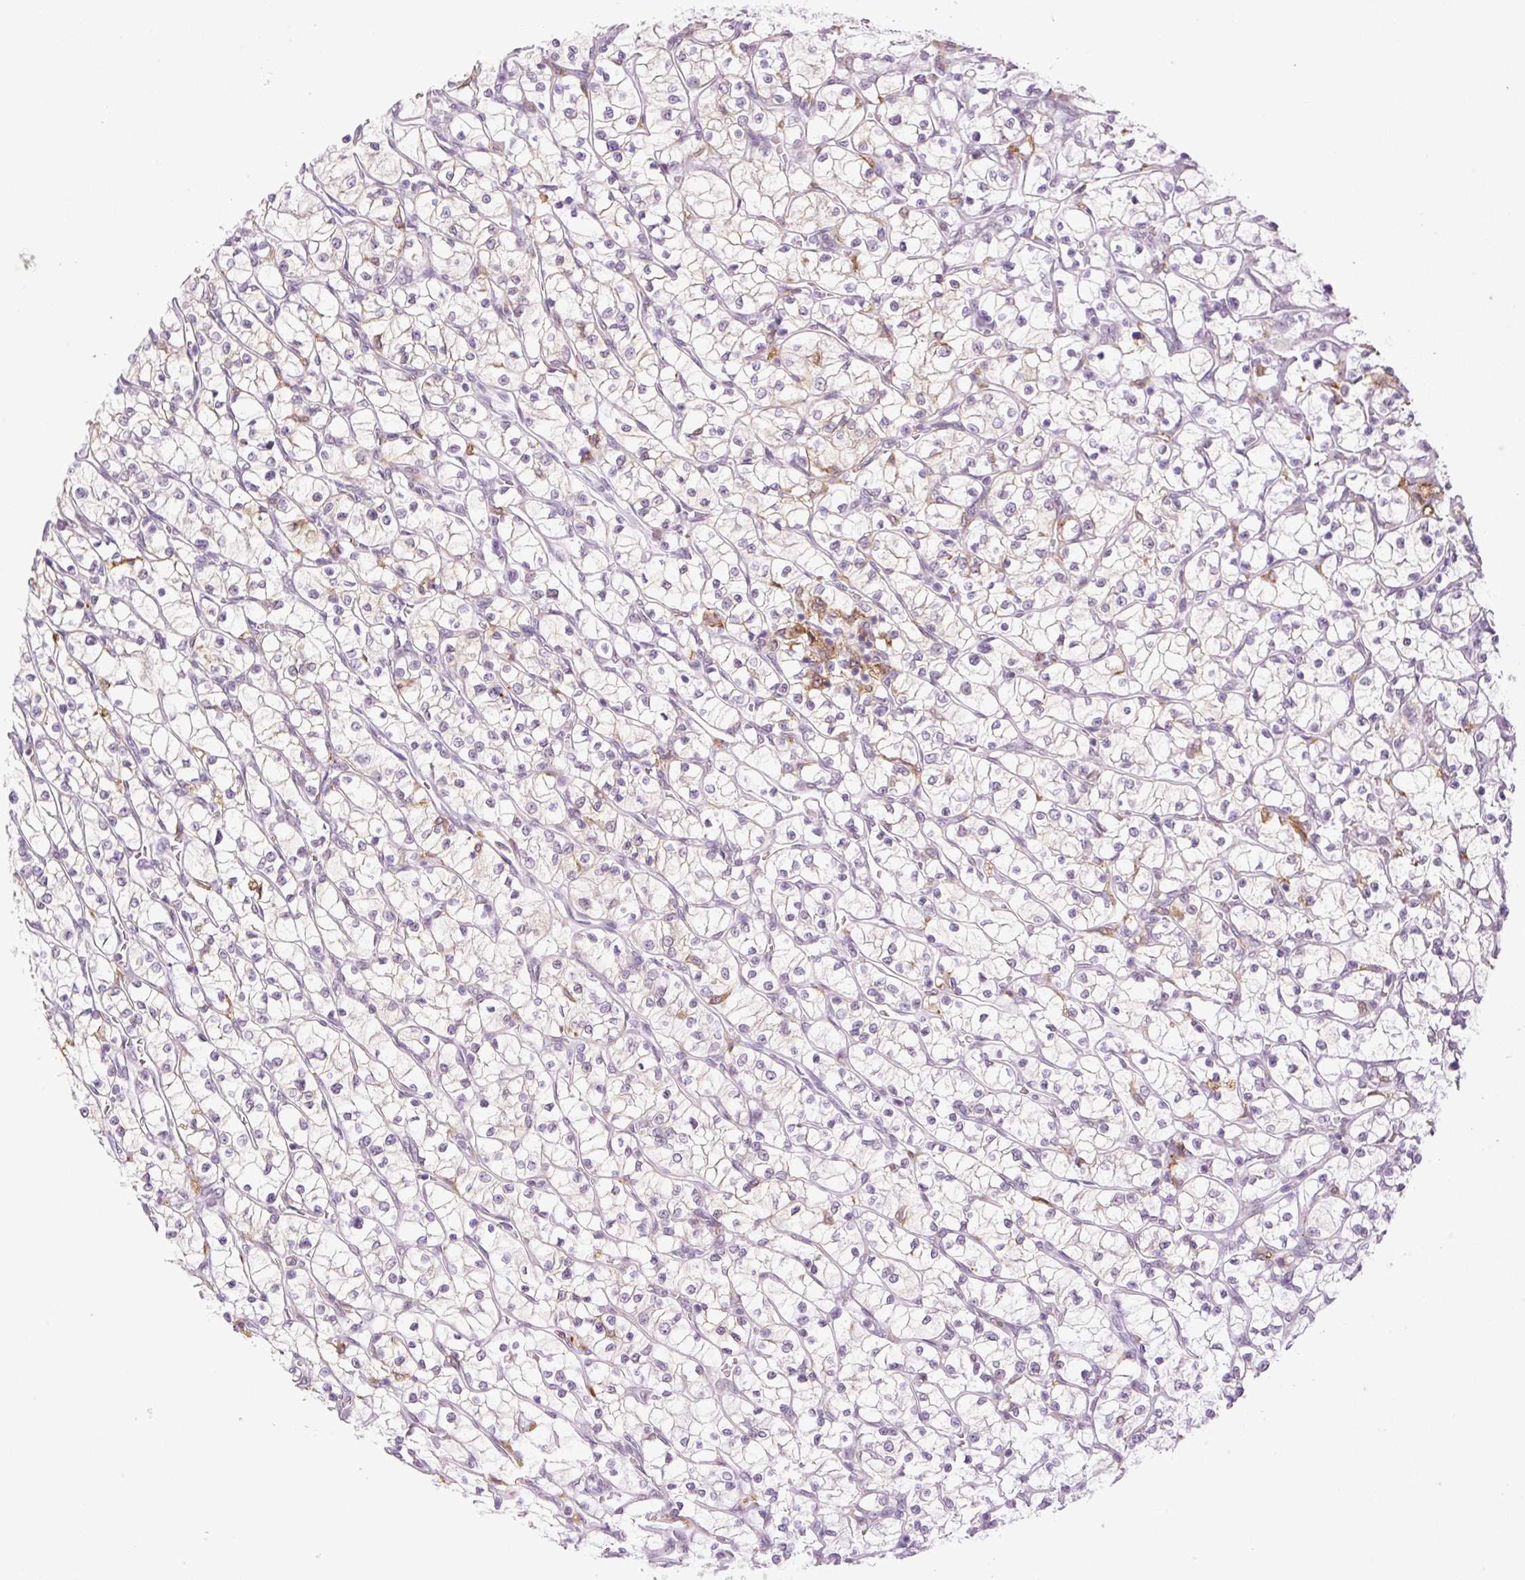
{"staining": {"intensity": "weak", "quantity": "<25%", "location": "cytoplasmic/membranous"}, "tissue": "renal cancer", "cell_type": "Tumor cells", "image_type": "cancer", "snomed": [{"axis": "morphology", "description": "Adenocarcinoma, NOS"}, {"axis": "topography", "description": "Kidney"}], "caption": "Histopathology image shows no significant protein expression in tumor cells of renal adenocarcinoma. Nuclei are stained in blue.", "gene": "PALM3", "patient": {"sex": "female", "age": 64}}